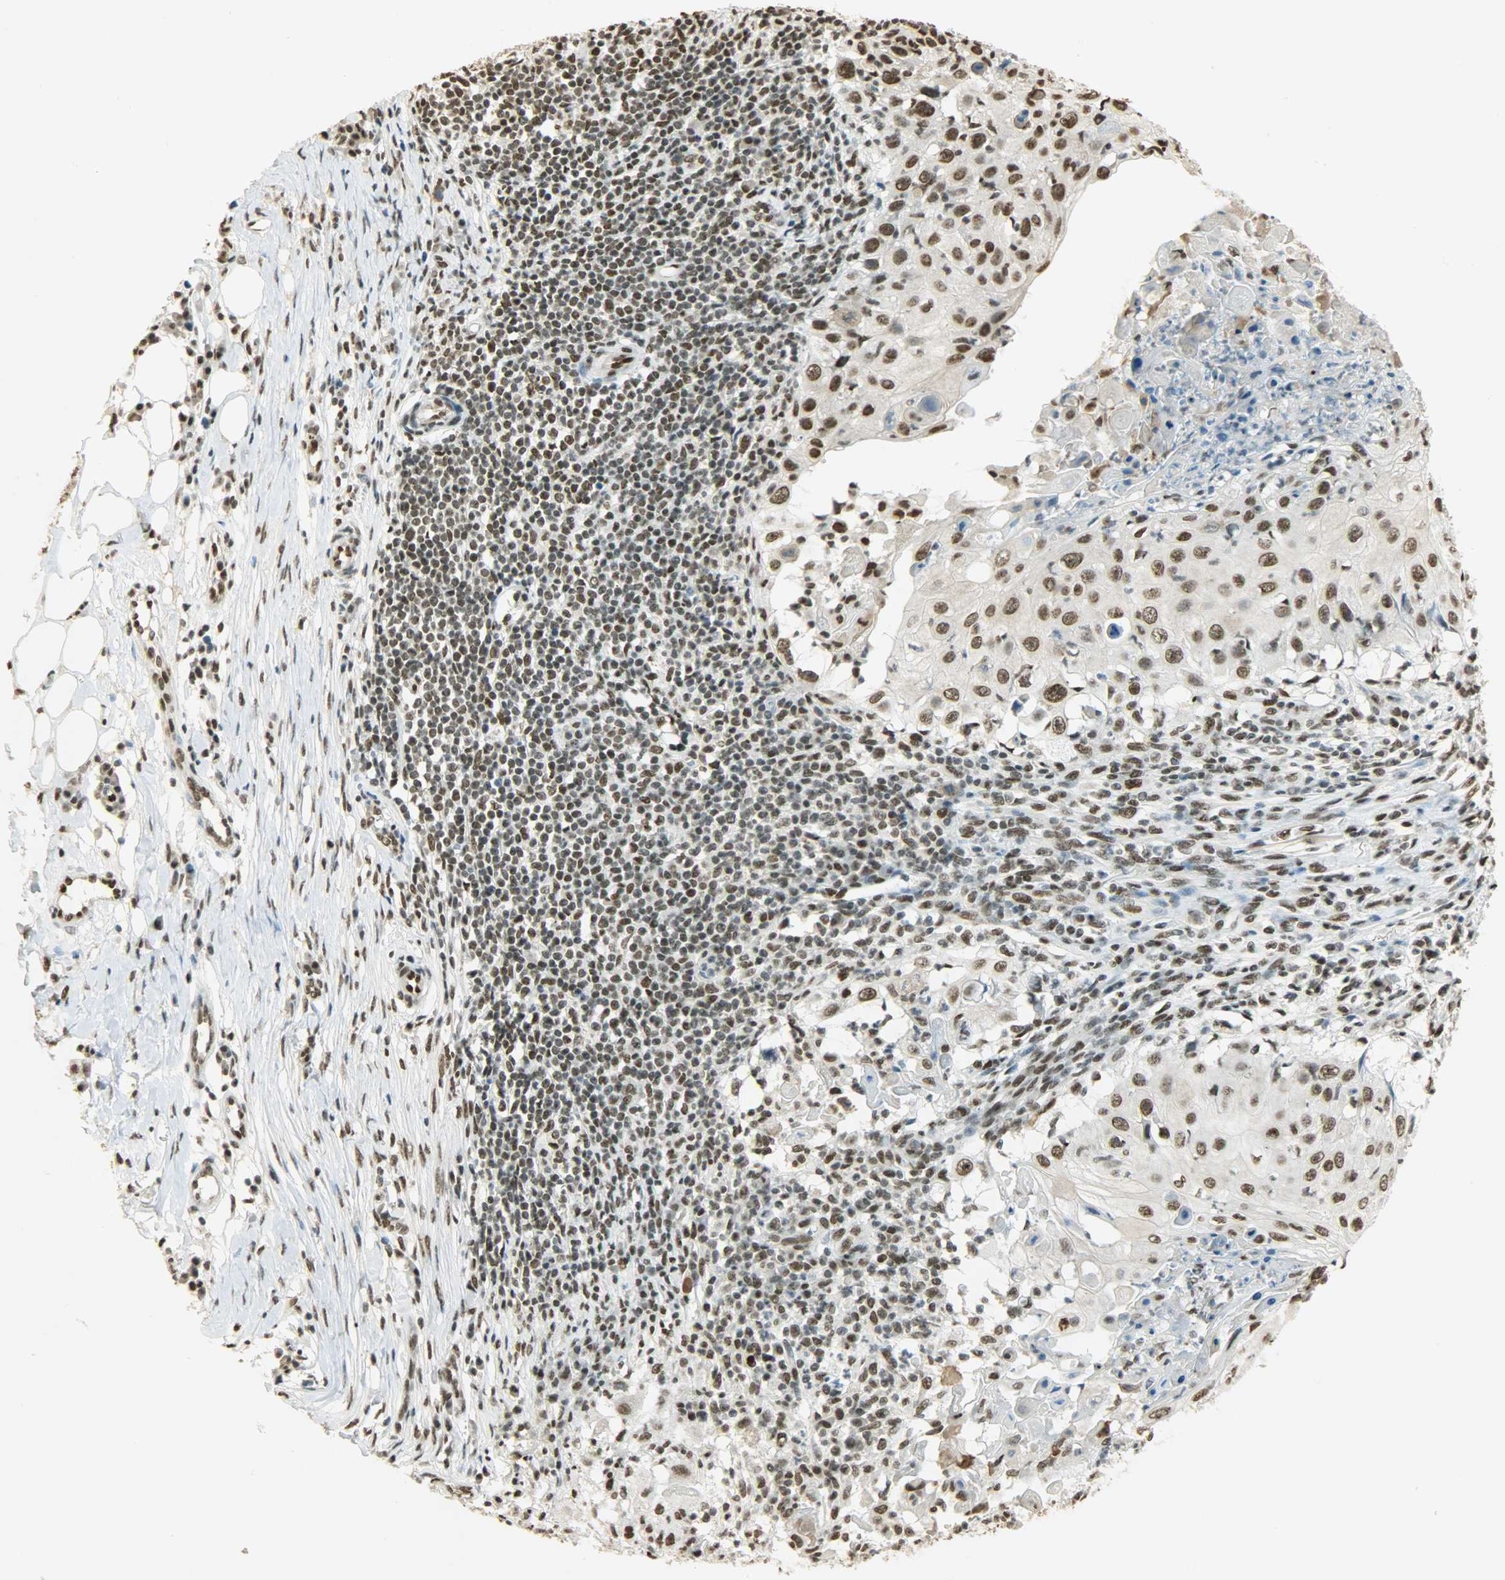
{"staining": {"intensity": "strong", "quantity": ">75%", "location": "nuclear"}, "tissue": "skin cancer", "cell_type": "Tumor cells", "image_type": "cancer", "snomed": [{"axis": "morphology", "description": "Squamous cell carcinoma, NOS"}, {"axis": "topography", "description": "Skin"}], "caption": "Immunohistochemistry (IHC) of human squamous cell carcinoma (skin) demonstrates high levels of strong nuclear expression in approximately >75% of tumor cells.", "gene": "MYEF2", "patient": {"sex": "male", "age": 86}}